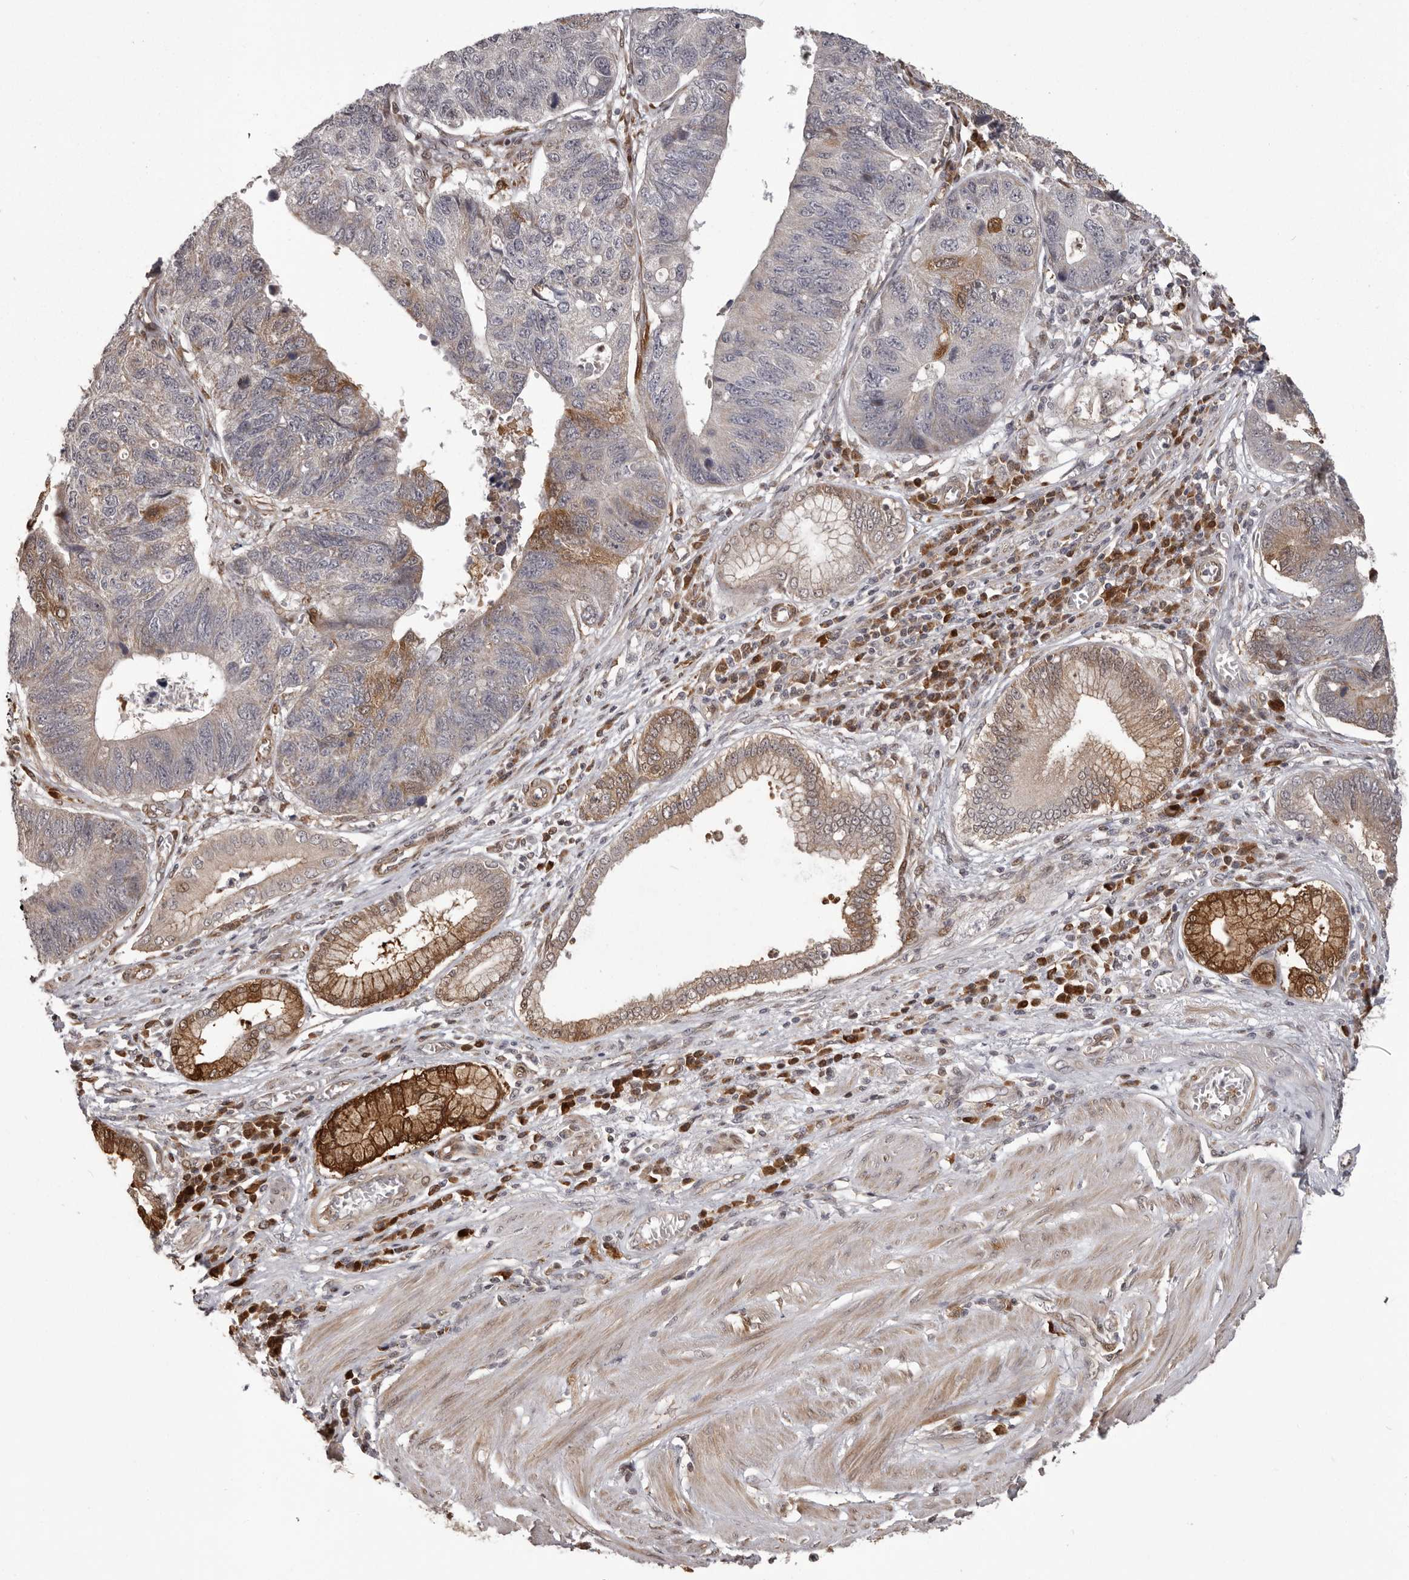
{"staining": {"intensity": "moderate", "quantity": "<25%", "location": "cytoplasmic/membranous"}, "tissue": "stomach cancer", "cell_type": "Tumor cells", "image_type": "cancer", "snomed": [{"axis": "morphology", "description": "Adenocarcinoma, NOS"}, {"axis": "topography", "description": "Stomach"}], "caption": "A low amount of moderate cytoplasmic/membranous staining is appreciated in about <25% of tumor cells in stomach adenocarcinoma tissue.", "gene": "GFOD1", "patient": {"sex": "male", "age": 59}}